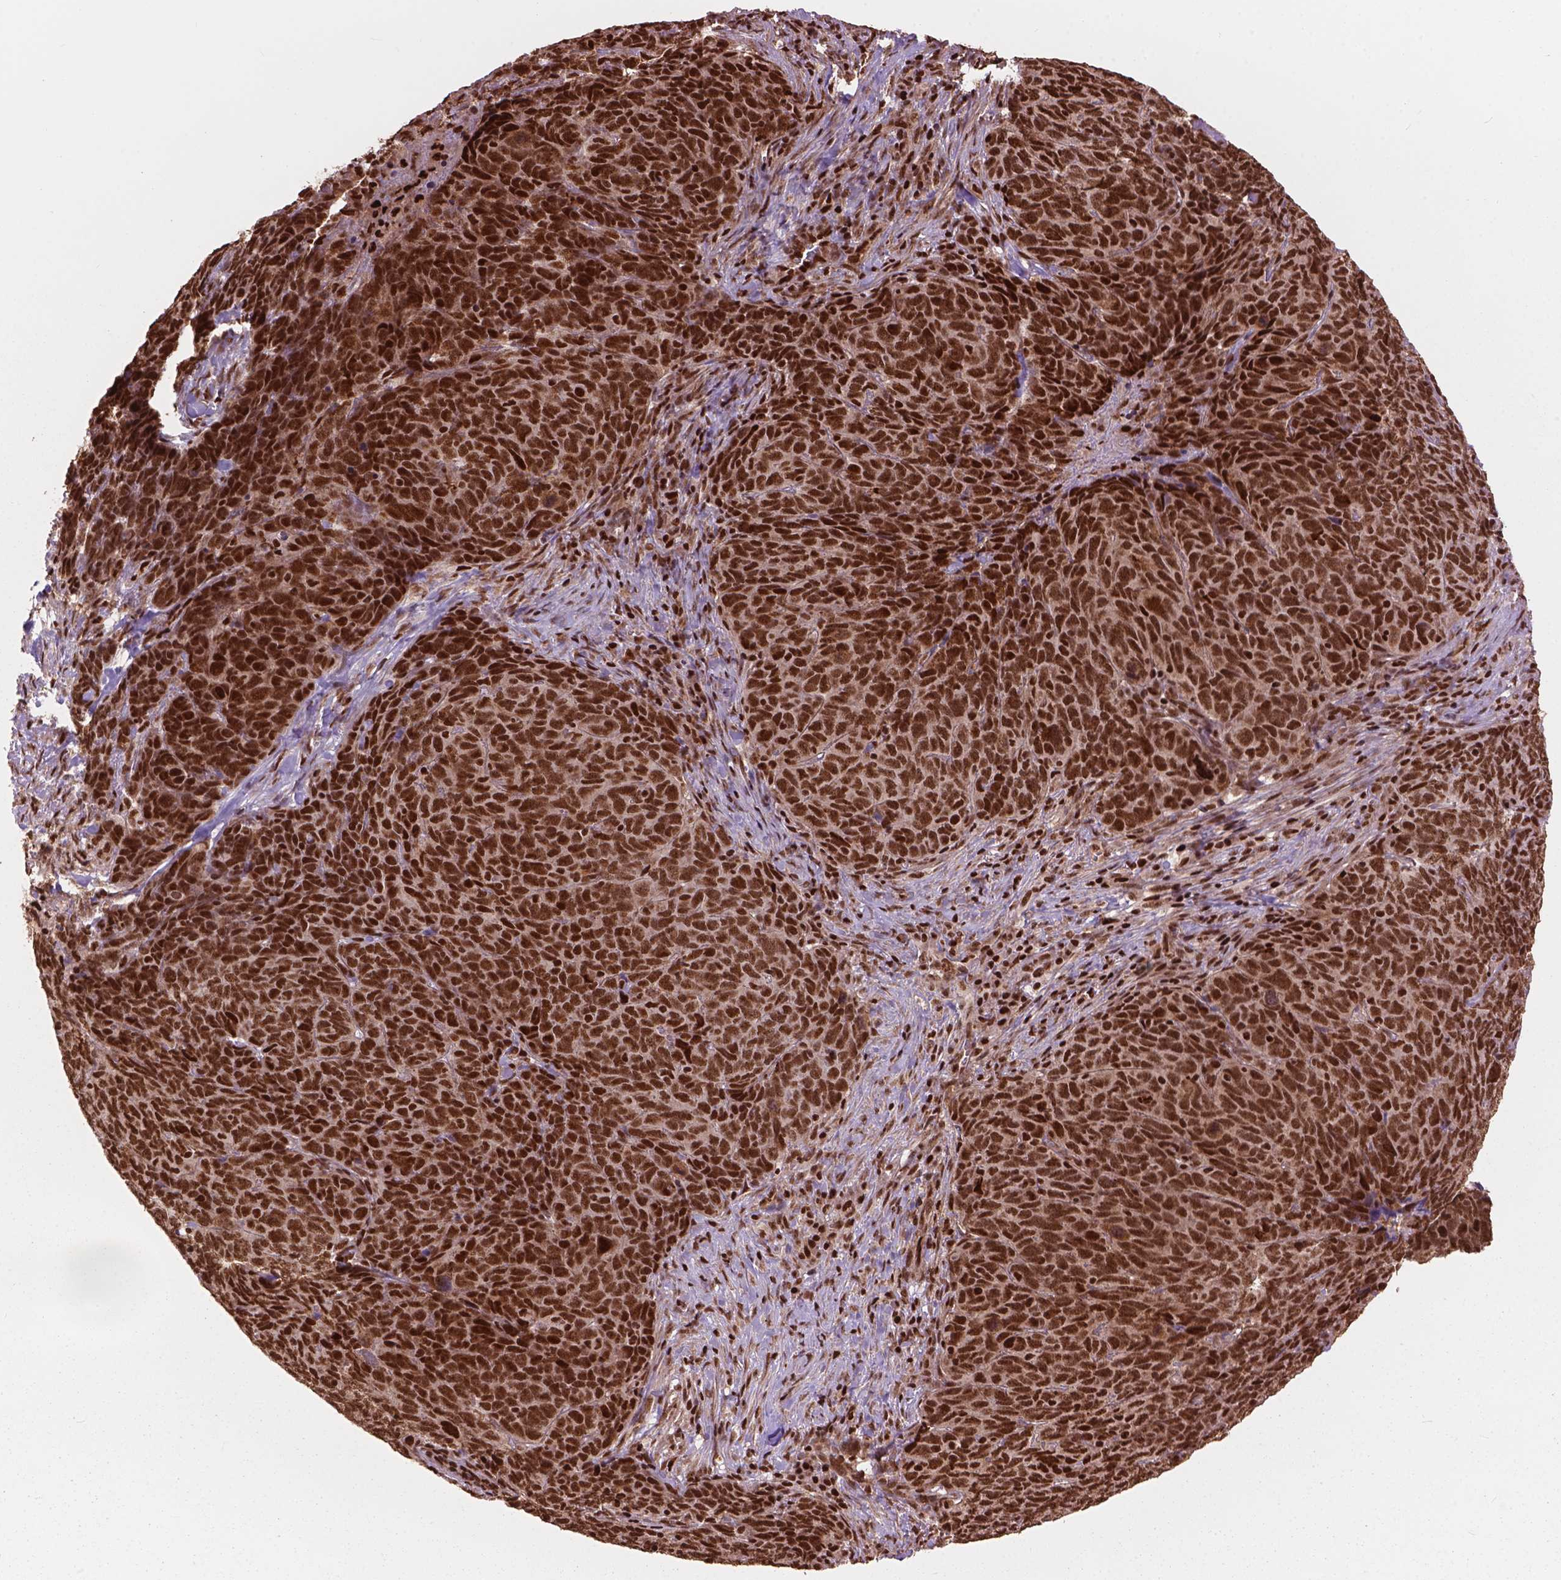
{"staining": {"intensity": "strong", "quantity": ">75%", "location": "nuclear"}, "tissue": "skin cancer", "cell_type": "Tumor cells", "image_type": "cancer", "snomed": [{"axis": "morphology", "description": "Squamous cell carcinoma, NOS"}, {"axis": "topography", "description": "Skin"}, {"axis": "topography", "description": "Anal"}], "caption": "Skin squamous cell carcinoma tissue shows strong nuclear staining in about >75% of tumor cells, visualized by immunohistochemistry. (DAB (3,3'-diaminobenzidine) IHC with brightfield microscopy, high magnification).", "gene": "ANP32B", "patient": {"sex": "female", "age": 51}}